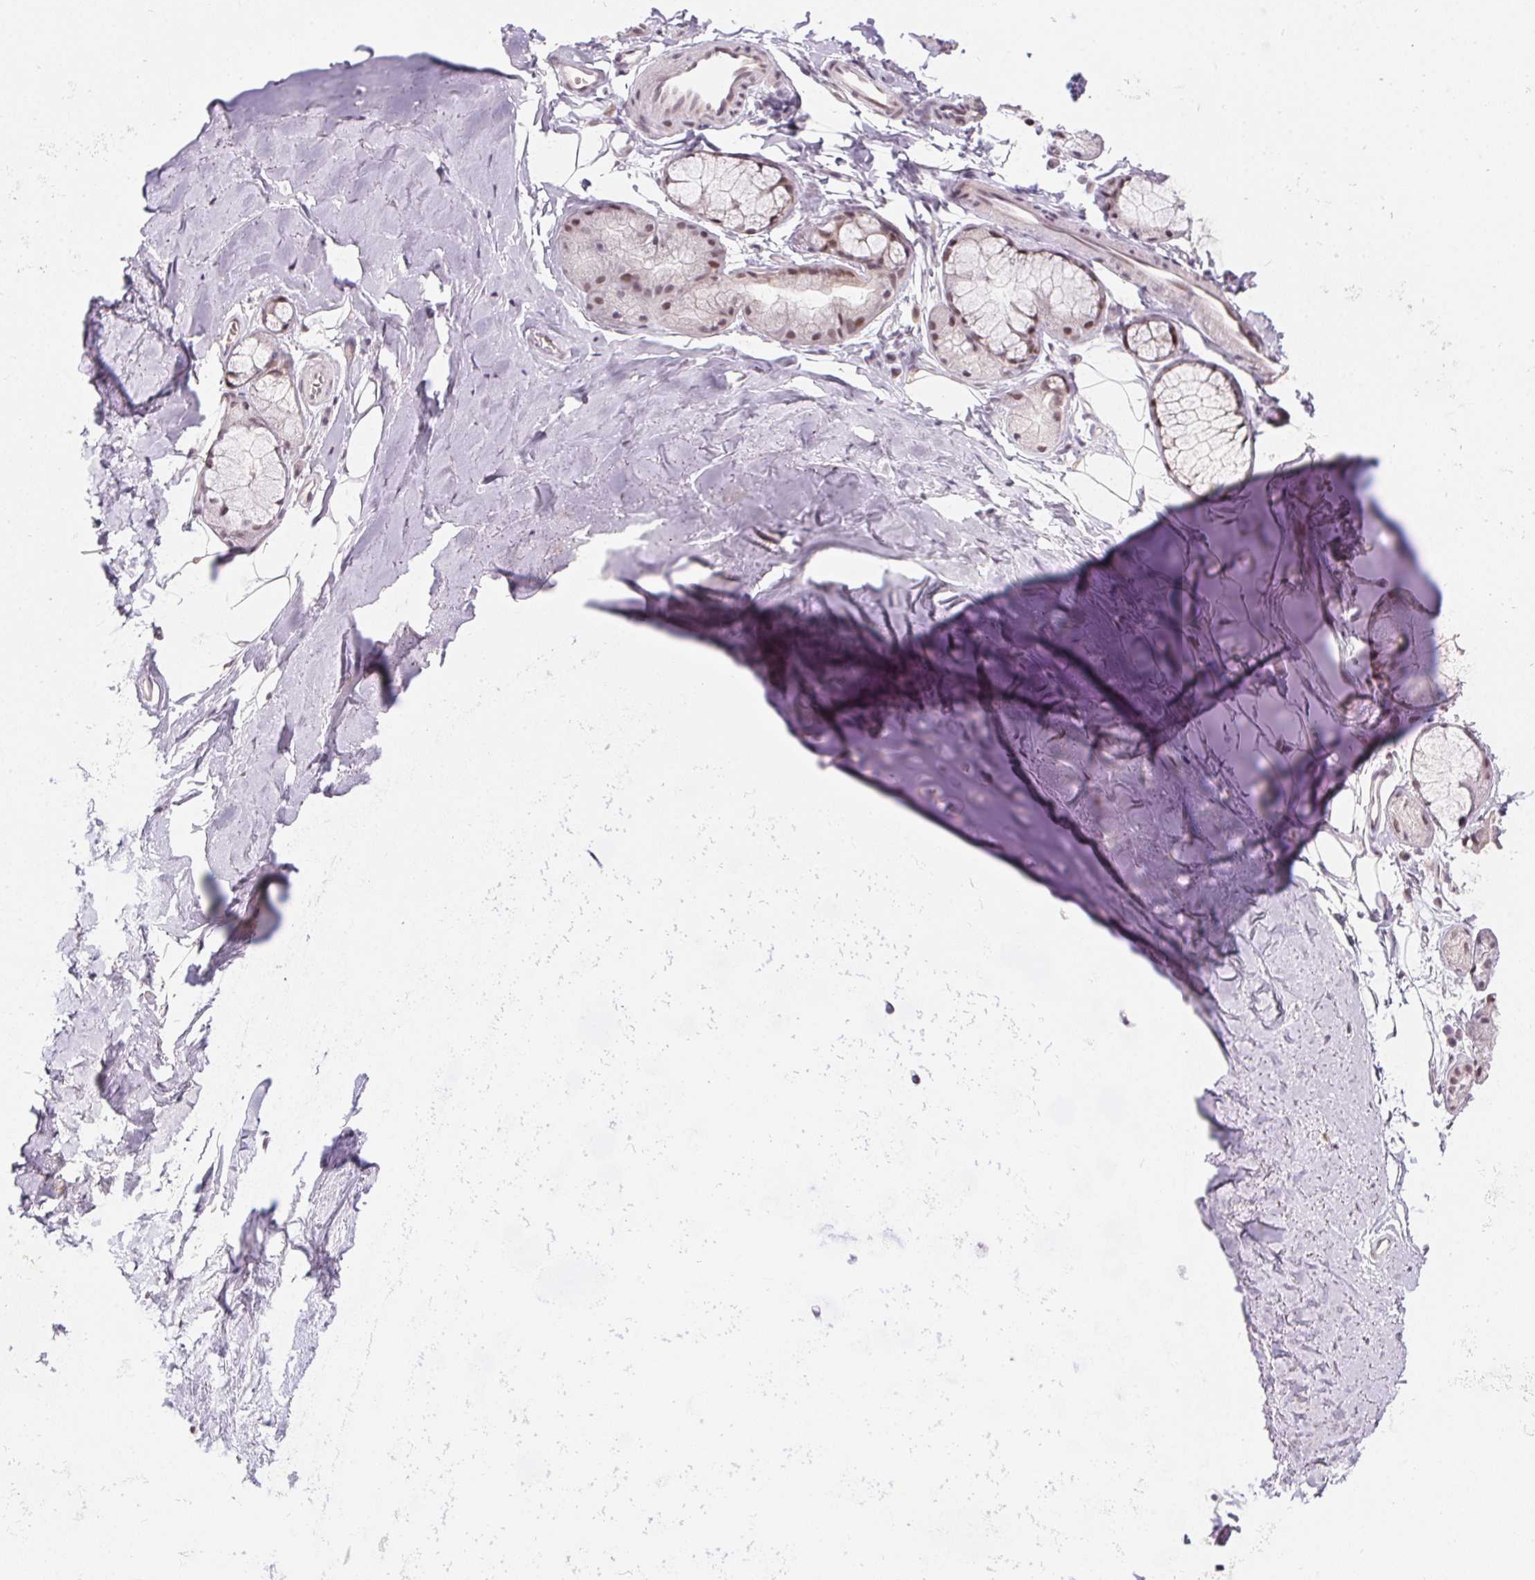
{"staining": {"intensity": "negative", "quantity": "none", "location": "none"}, "tissue": "adipose tissue", "cell_type": "Adipocytes", "image_type": "normal", "snomed": [{"axis": "morphology", "description": "Normal tissue, NOS"}, {"axis": "topography", "description": "Cartilage tissue"}, {"axis": "topography", "description": "Bronchus"}], "caption": "High power microscopy histopathology image of an immunohistochemistry histopathology image of benign adipose tissue, revealing no significant staining in adipocytes.", "gene": "KDM4D", "patient": {"sex": "female", "age": 79}}